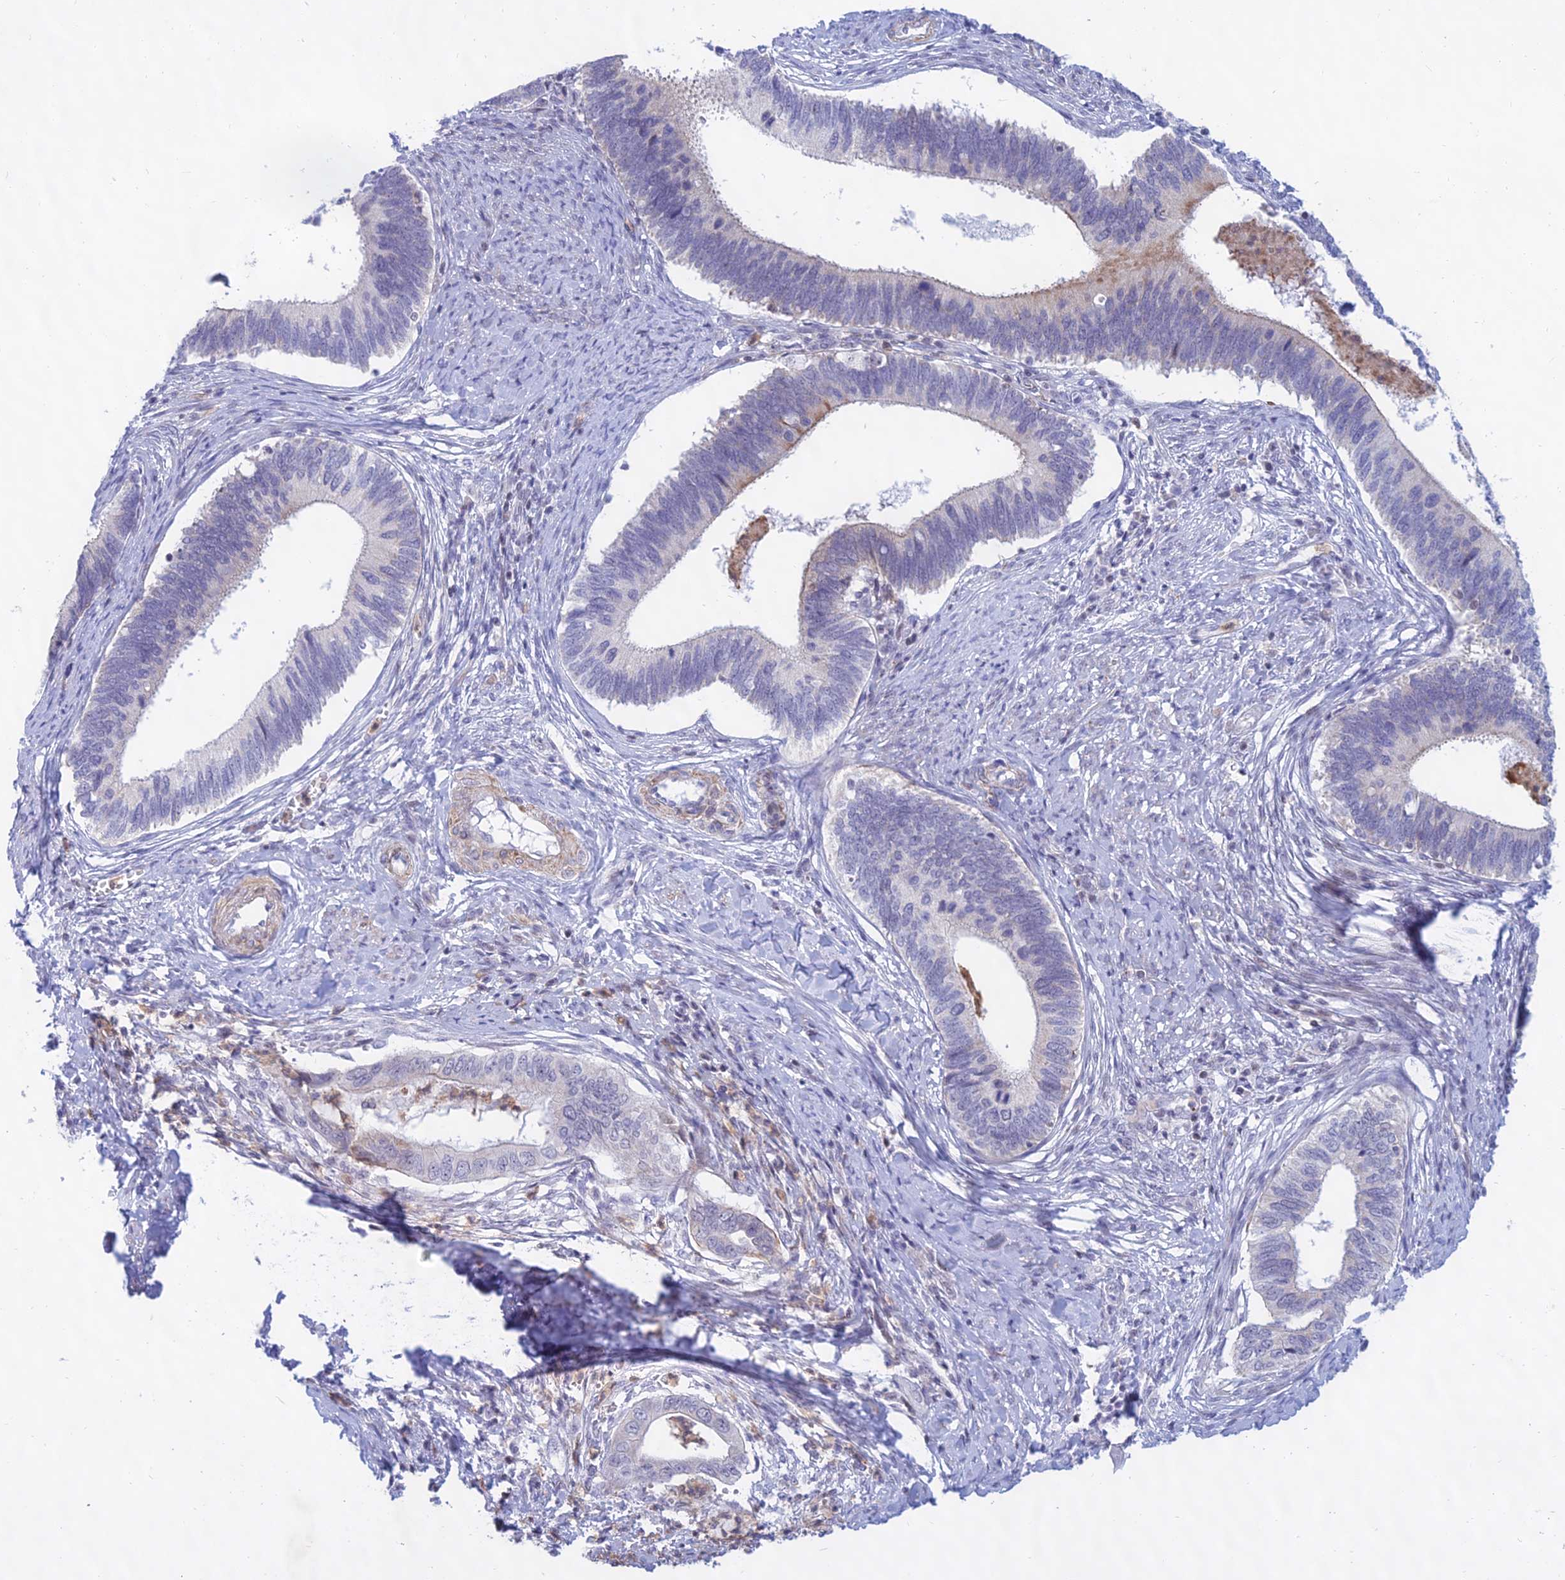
{"staining": {"intensity": "negative", "quantity": "none", "location": "none"}, "tissue": "cervical cancer", "cell_type": "Tumor cells", "image_type": "cancer", "snomed": [{"axis": "morphology", "description": "Adenocarcinoma, NOS"}, {"axis": "topography", "description": "Cervix"}], "caption": "IHC photomicrograph of neoplastic tissue: cervical cancer (adenocarcinoma) stained with DAB reveals no significant protein staining in tumor cells. Nuclei are stained in blue.", "gene": "KRR1", "patient": {"sex": "female", "age": 42}}